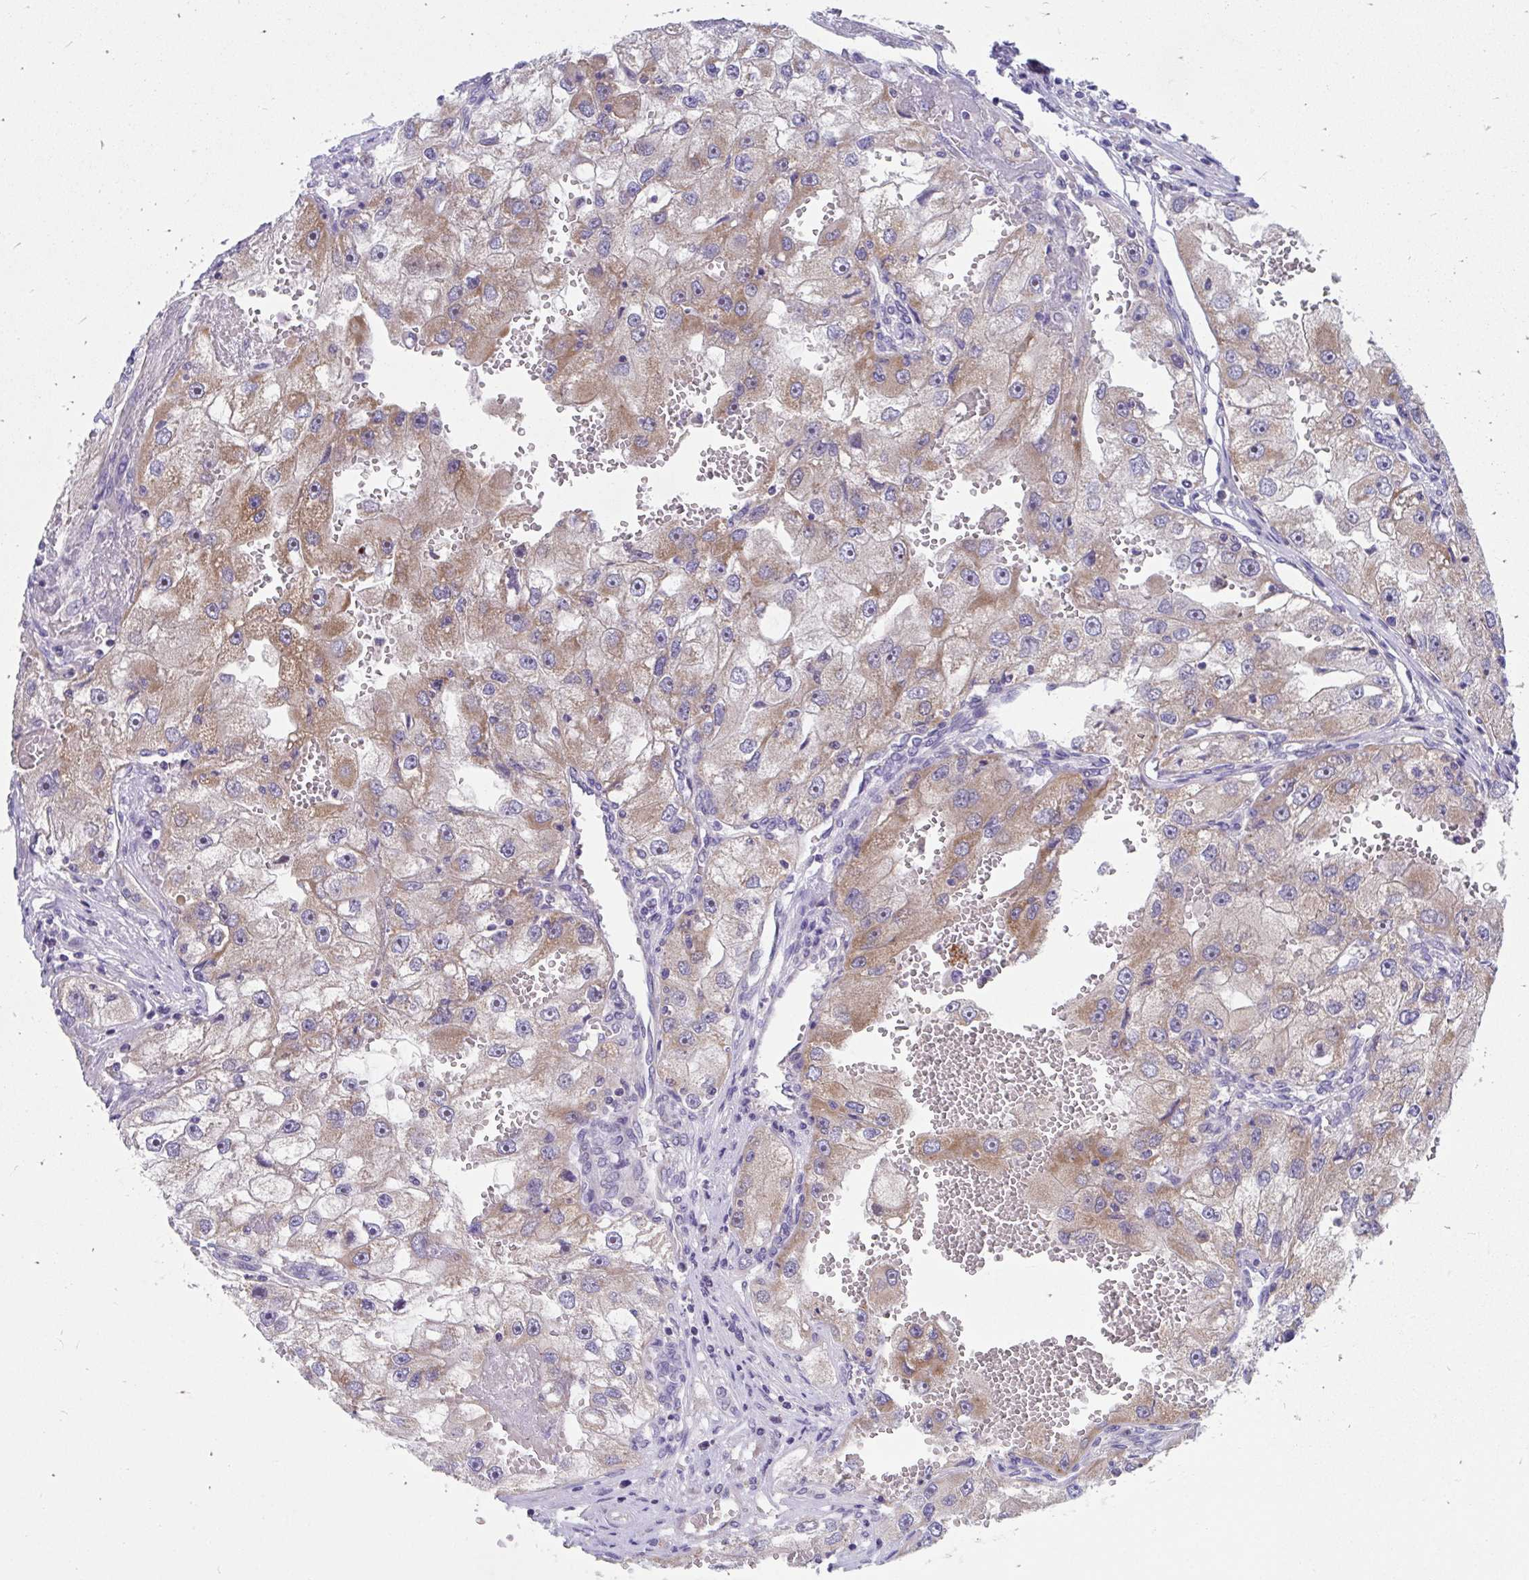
{"staining": {"intensity": "moderate", "quantity": "25%-75%", "location": "cytoplasmic/membranous"}, "tissue": "renal cancer", "cell_type": "Tumor cells", "image_type": "cancer", "snomed": [{"axis": "morphology", "description": "Adenocarcinoma, NOS"}, {"axis": "topography", "description": "Kidney"}], "caption": "The immunohistochemical stain labels moderate cytoplasmic/membranous staining in tumor cells of renal cancer tissue.", "gene": "FHIP1B", "patient": {"sex": "male", "age": 63}}